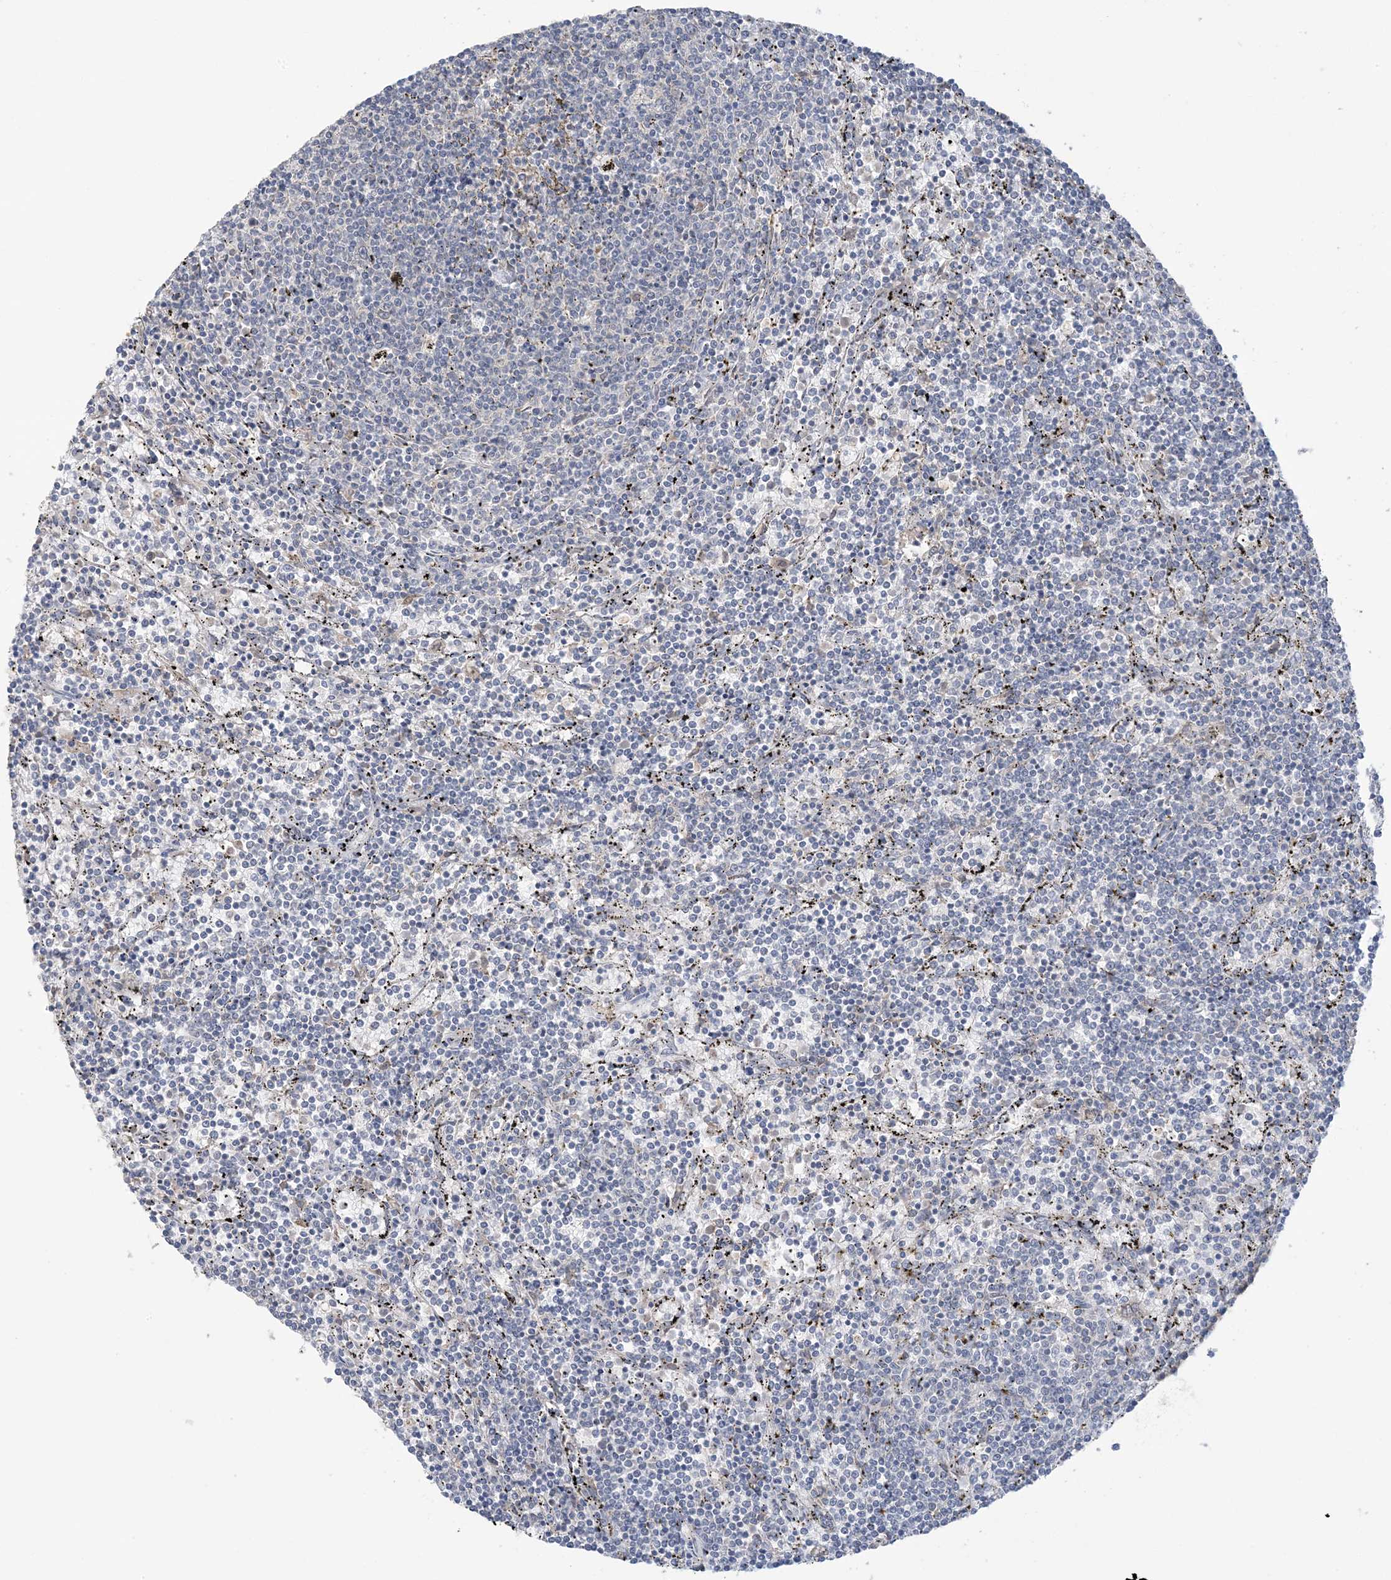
{"staining": {"intensity": "negative", "quantity": "none", "location": "none"}, "tissue": "lymphoma", "cell_type": "Tumor cells", "image_type": "cancer", "snomed": [{"axis": "morphology", "description": "Malignant lymphoma, non-Hodgkin's type, Low grade"}, {"axis": "topography", "description": "Spleen"}], "caption": "Lymphoma stained for a protein using immunohistochemistry (IHC) reveals no positivity tumor cells.", "gene": "EEFSEC", "patient": {"sex": "female", "age": 50}}